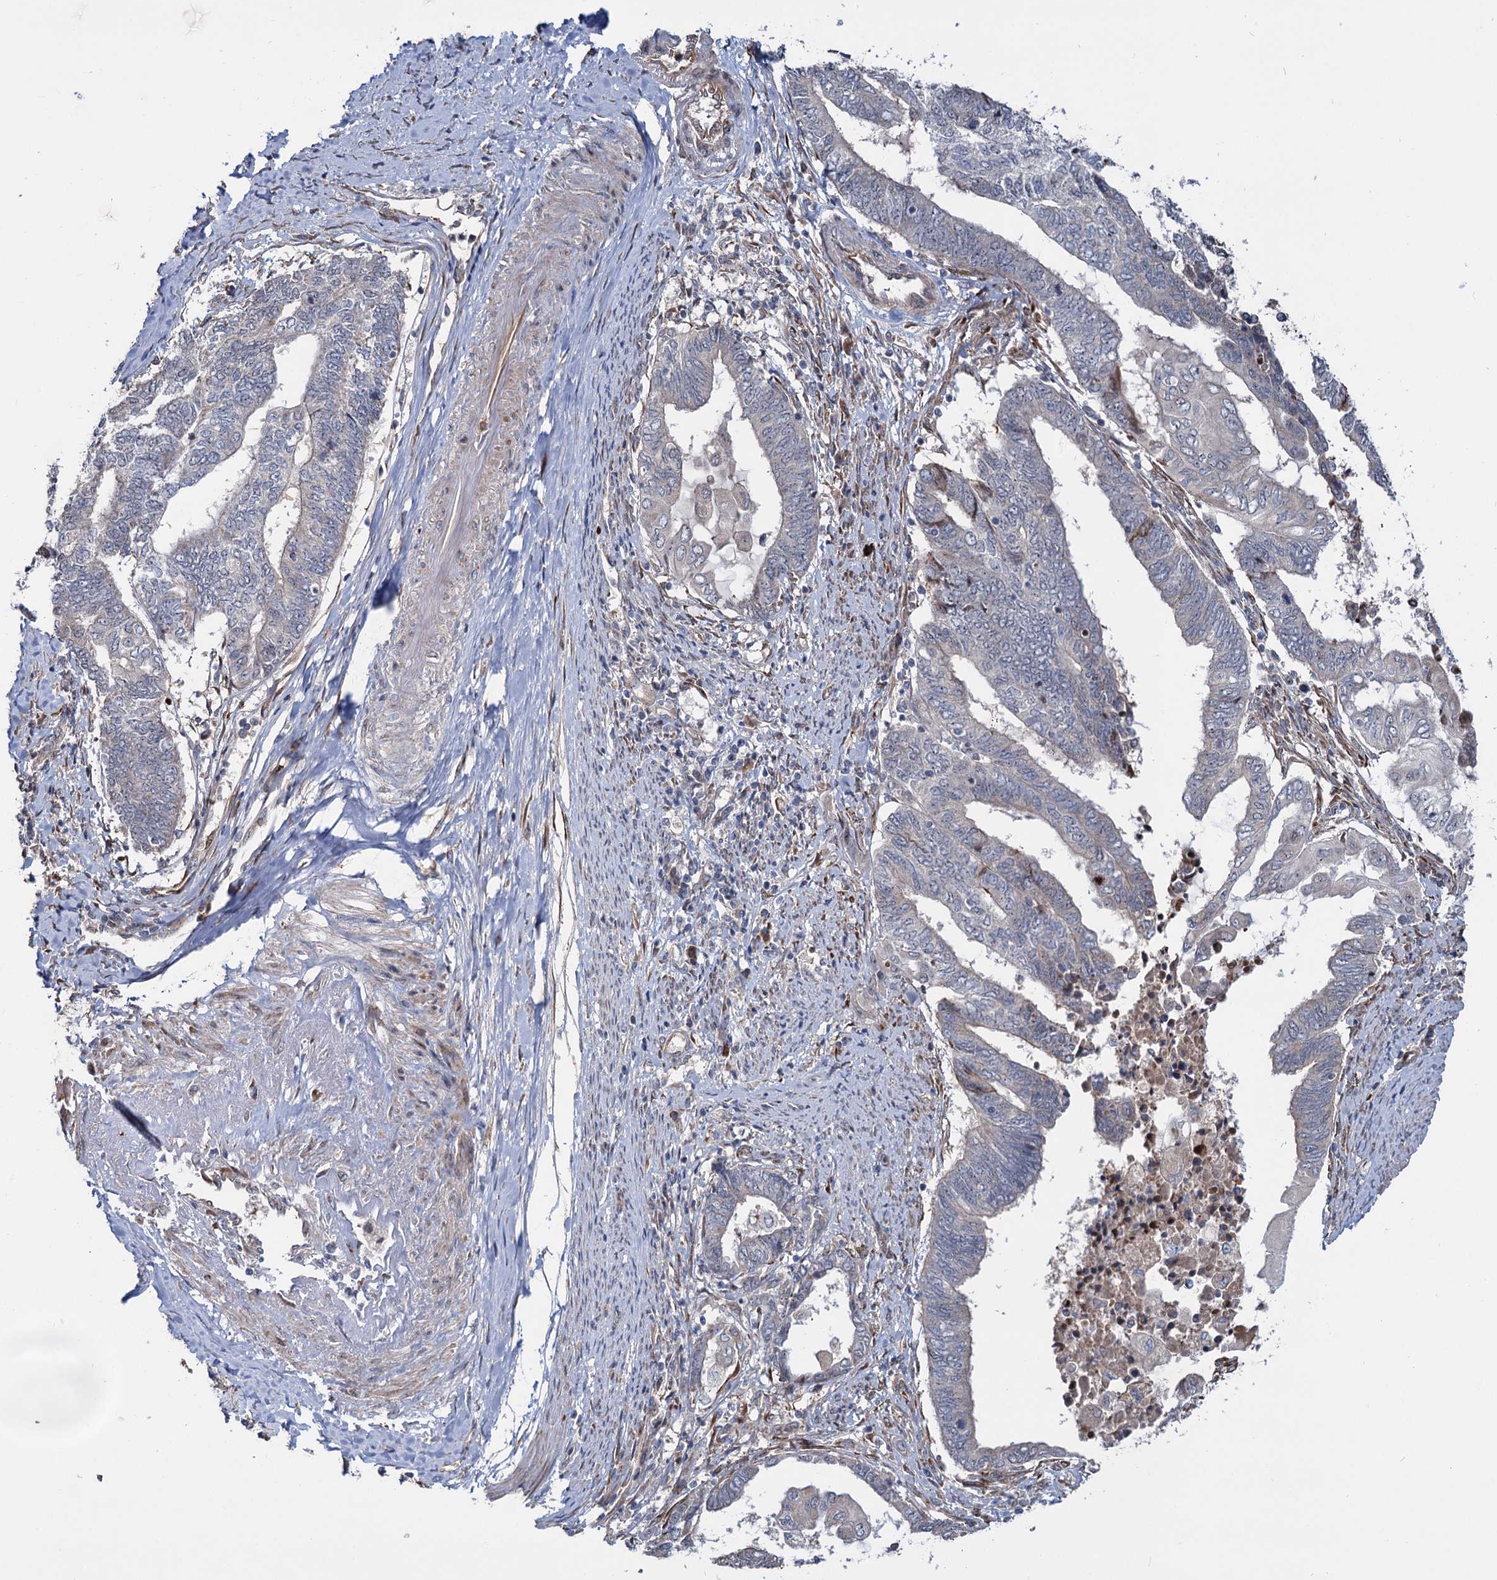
{"staining": {"intensity": "weak", "quantity": "<25%", "location": "cytoplasmic/membranous"}, "tissue": "endometrial cancer", "cell_type": "Tumor cells", "image_type": "cancer", "snomed": [{"axis": "morphology", "description": "Adenocarcinoma, NOS"}, {"axis": "topography", "description": "Uterus"}, {"axis": "topography", "description": "Endometrium"}], "caption": "Endometrial cancer was stained to show a protein in brown. There is no significant staining in tumor cells.", "gene": "PTDSS2", "patient": {"sex": "female", "age": 70}}